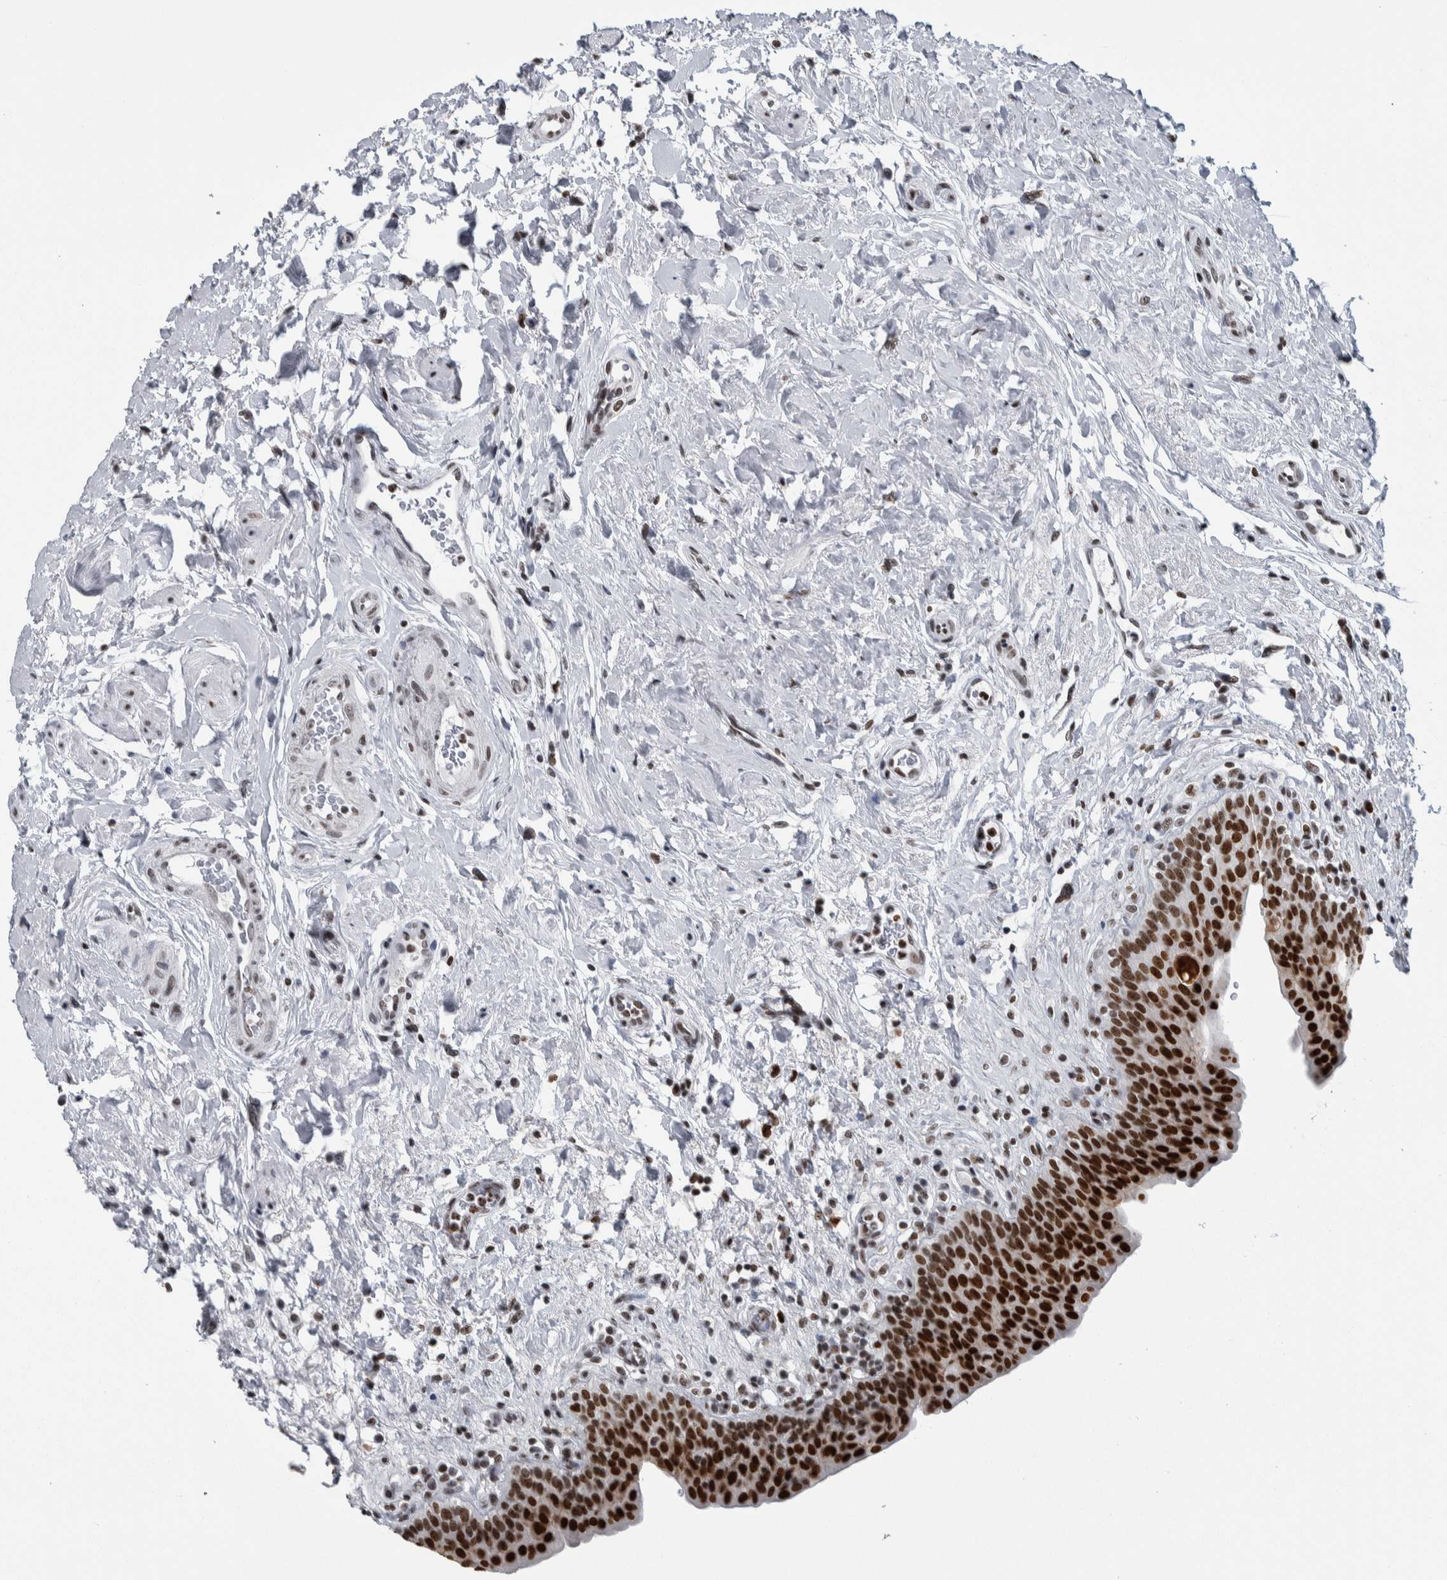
{"staining": {"intensity": "strong", "quantity": ">75%", "location": "nuclear"}, "tissue": "urinary bladder", "cell_type": "Urothelial cells", "image_type": "normal", "snomed": [{"axis": "morphology", "description": "Normal tissue, NOS"}, {"axis": "topography", "description": "Urinary bladder"}], "caption": "Strong nuclear positivity for a protein is identified in about >75% of urothelial cells of unremarkable urinary bladder using immunohistochemistry (IHC).", "gene": "TOP2B", "patient": {"sex": "male", "age": 83}}